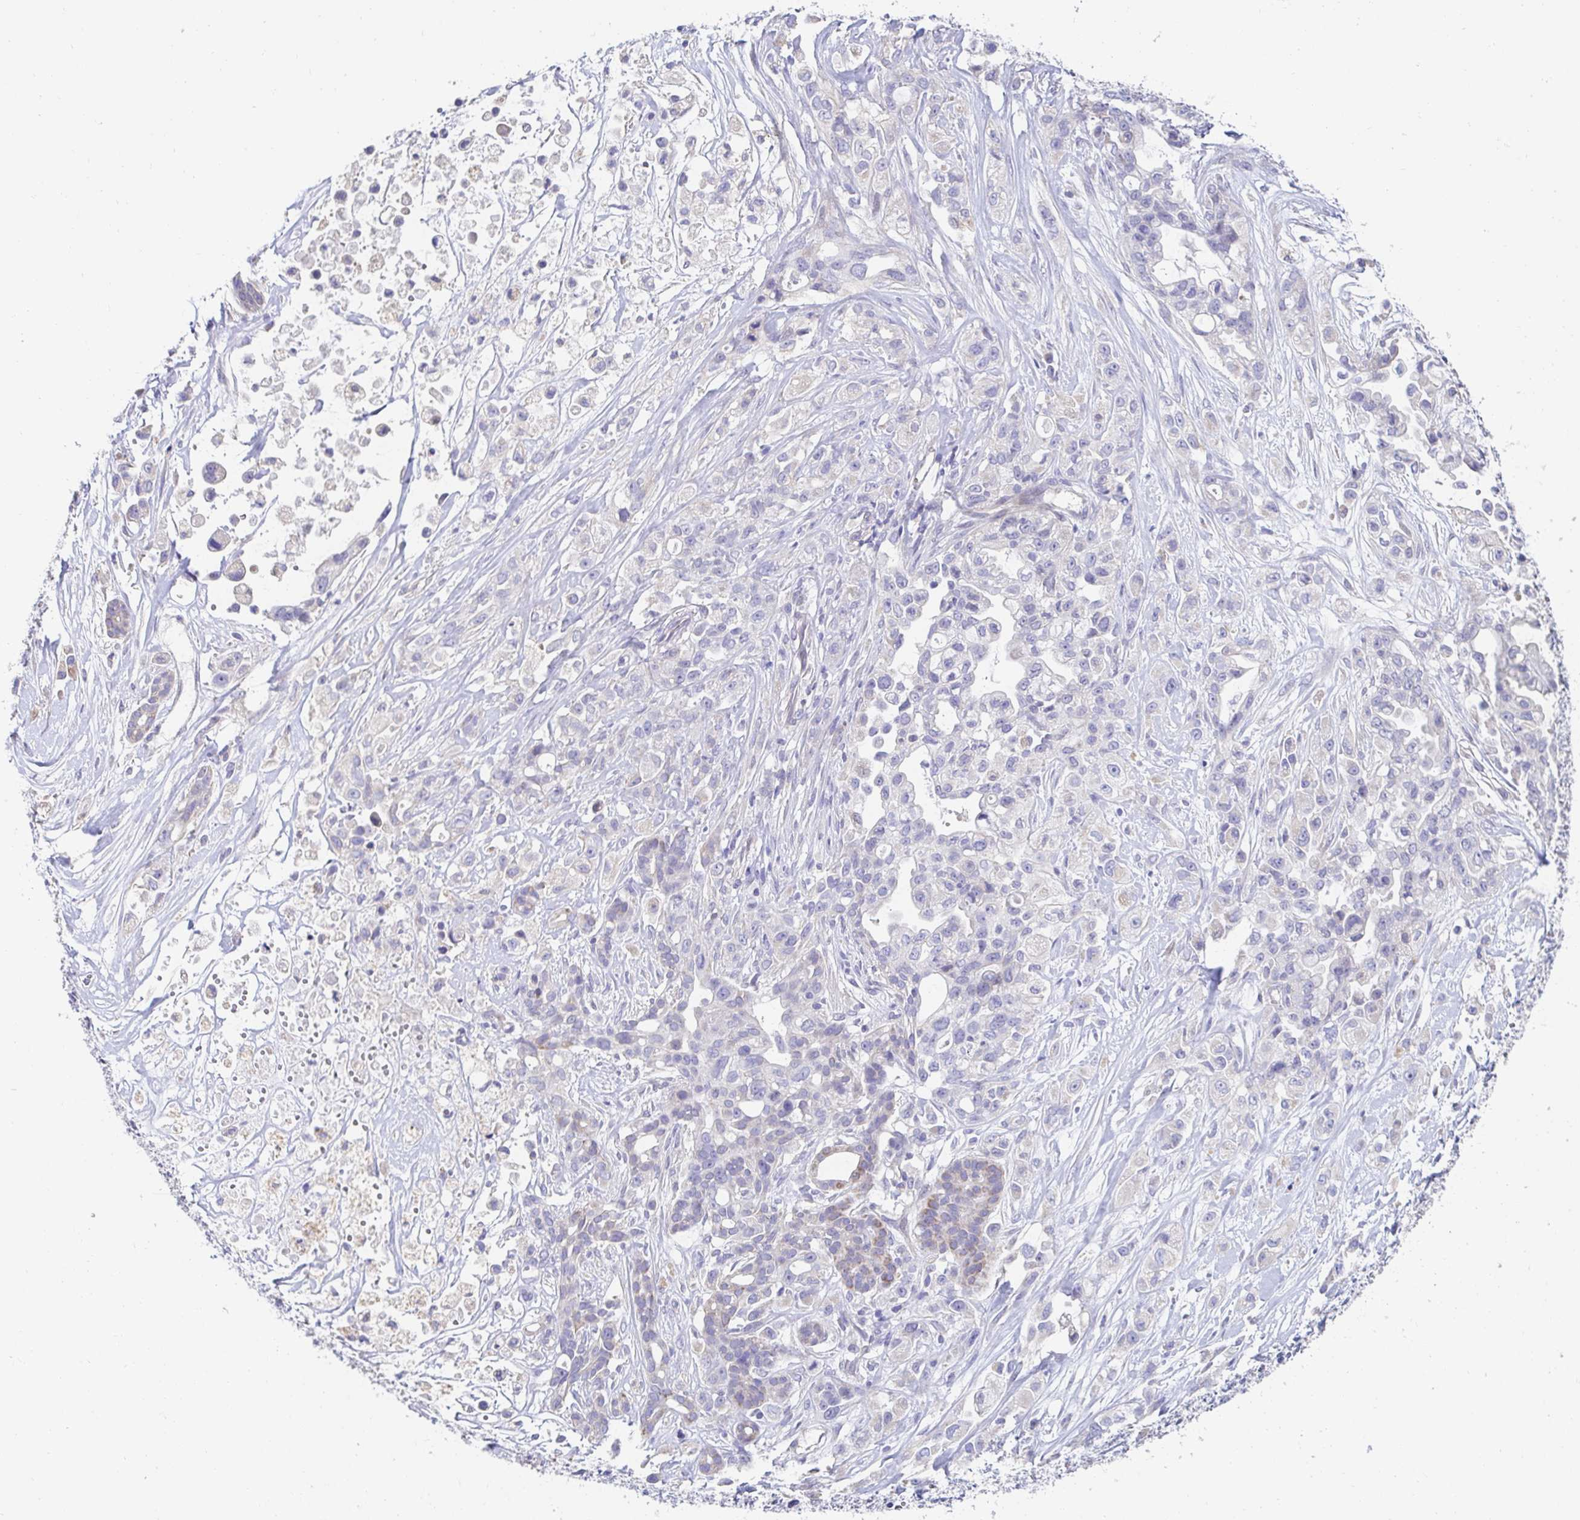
{"staining": {"intensity": "negative", "quantity": "none", "location": "none"}, "tissue": "pancreatic cancer", "cell_type": "Tumor cells", "image_type": "cancer", "snomed": [{"axis": "morphology", "description": "Adenocarcinoma, NOS"}, {"axis": "topography", "description": "Pancreas"}], "caption": "Immunohistochemistry (IHC) histopathology image of neoplastic tissue: adenocarcinoma (pancreatic) stained with DAB (3,3'-diaminobenzidine) reveals no significant protein positivity in tumor cells.", "gene": "AKAP14", "patient": {"sex": "male", "age": 44}}